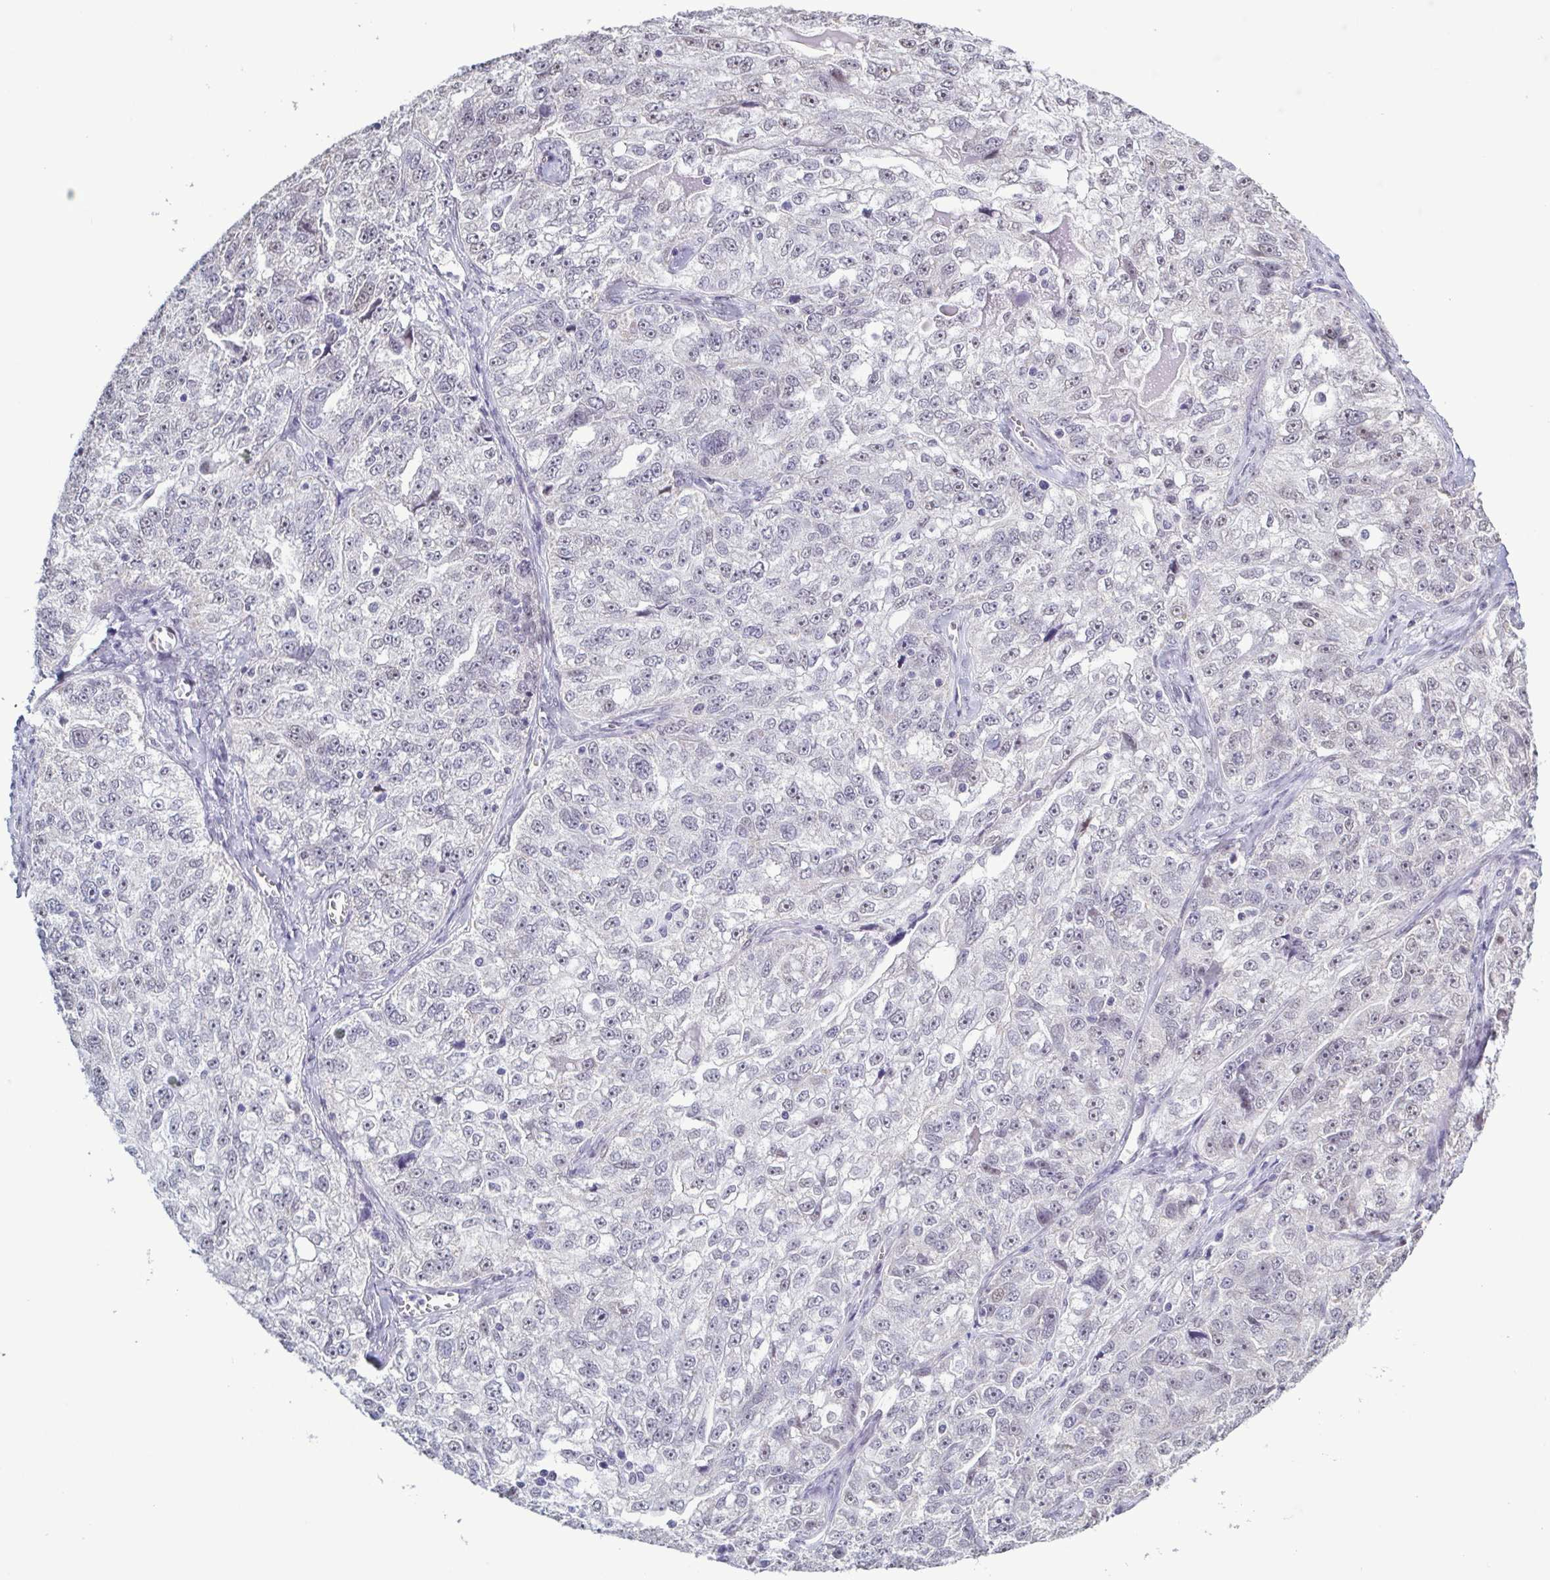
{"staining": {"intensity": "negative", "quantity": "none", "location": "none"}, "tissue": "ovarian cancer", "cell_type": "Tumor cells", "image_type": "cancer", "snomed": [{"axis": "morphology", "description": "Cystadenocarcinoma, serous, NOS"}, {"axis": "topography", "description": "Ovary"}], "caption": "High power microscopy histopathology image of an immunohistochemistry (IHC) micrograph of ovarian cancer, revealing no significant expression in tumor cells.", "gene": "TMEM92", "patient": {"sex": "female", "age": 51}}